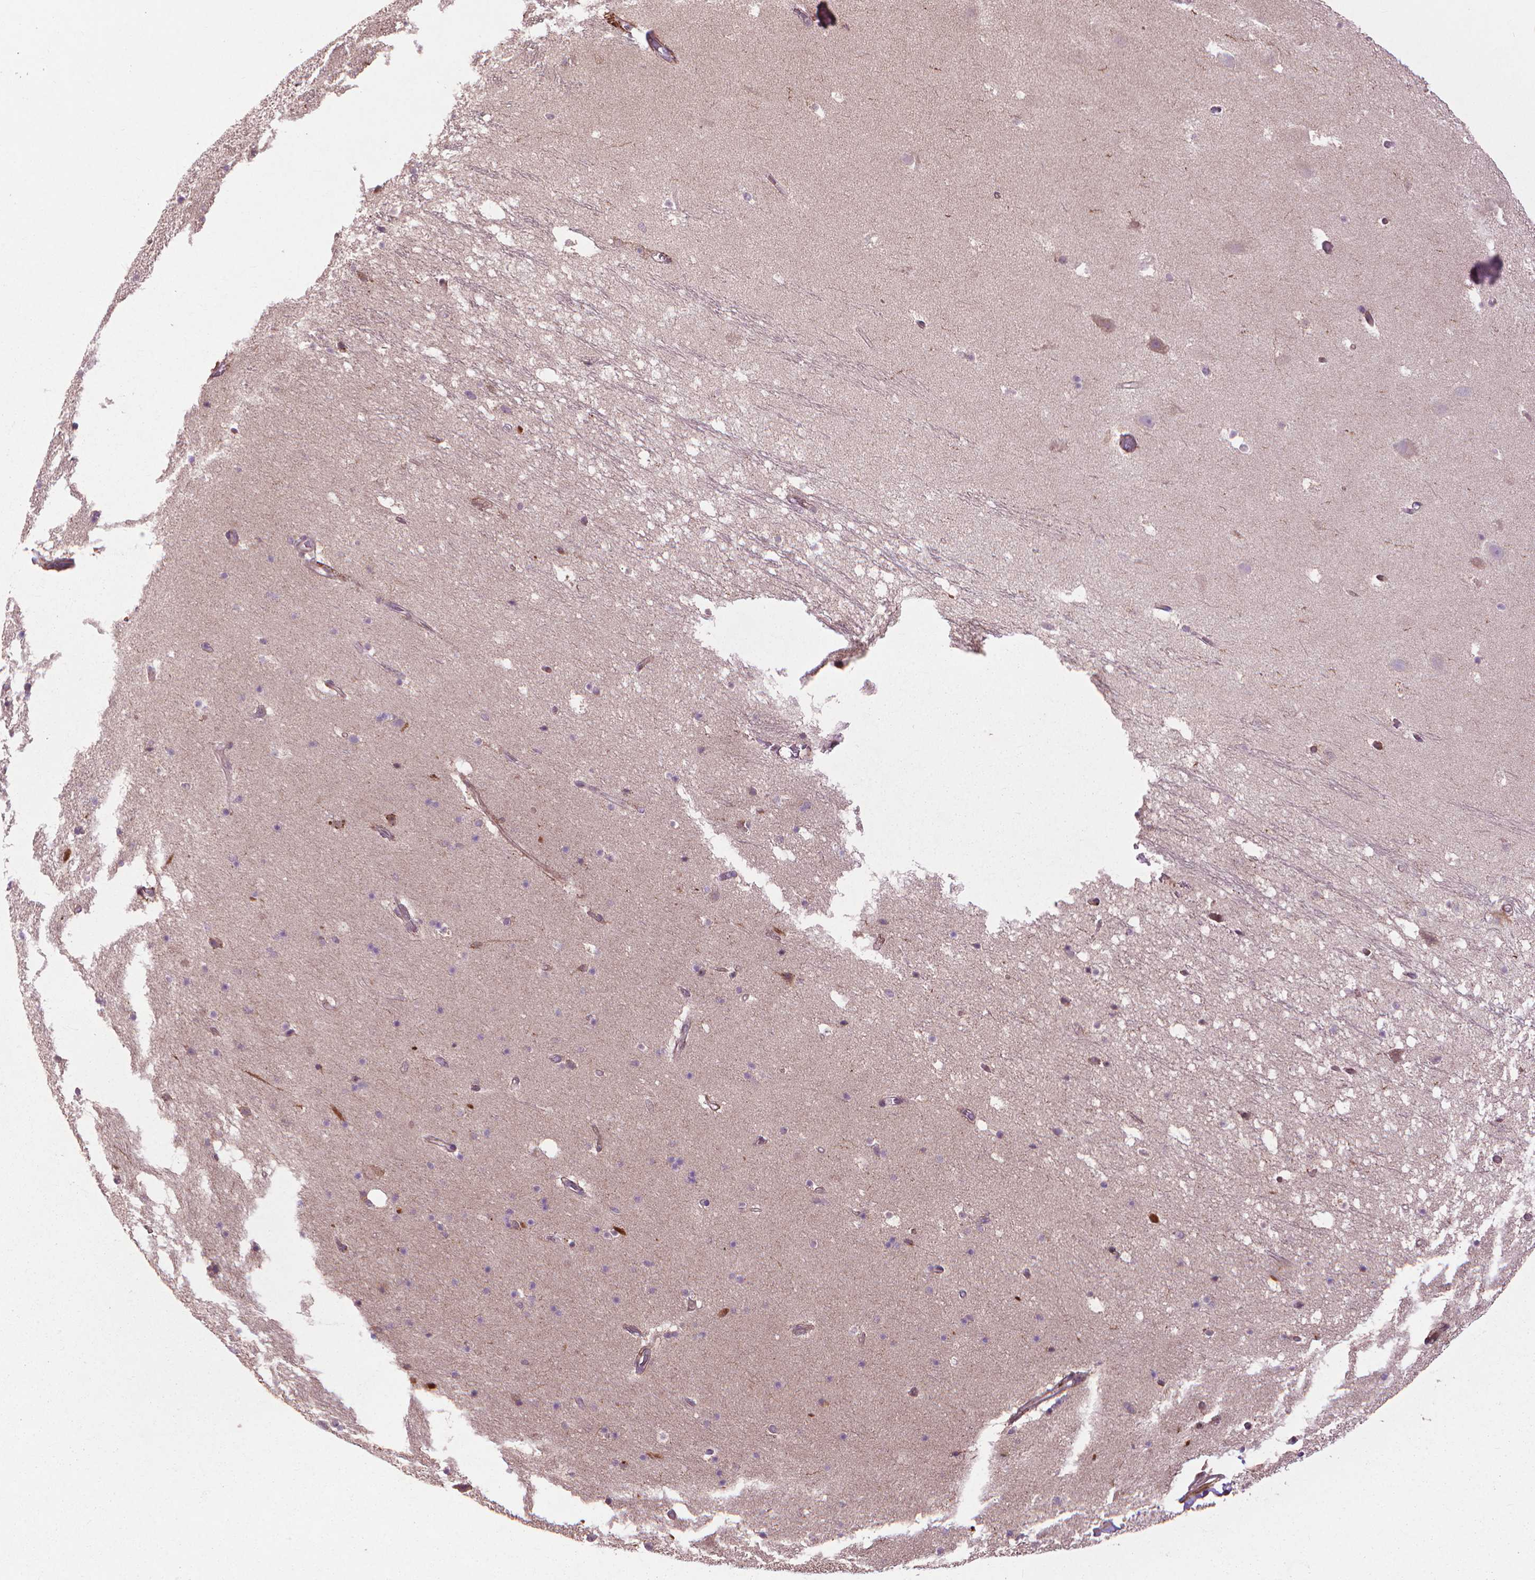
{"staining": {"intensity": "negative", "quantity": "none", "location": "none"}, "tissue": "hippocampus", "cell_type": "Glial cells", "image_type": "normal", "snomed": [{"axis": "morphology", "description": "Normal tissue, NOS"}, {"axis": "topography", "description": "Hippocampus"}], "caption": "DAB immunohistochemical staining of benign human hippocampus shows no significant positivity in glial cells. The staining is performed using DAB brown chromogen with nuclei counter-stained in using hematoxylin.", "gene": "MYH14", "patient": {"sex": "male", "age": 26}}